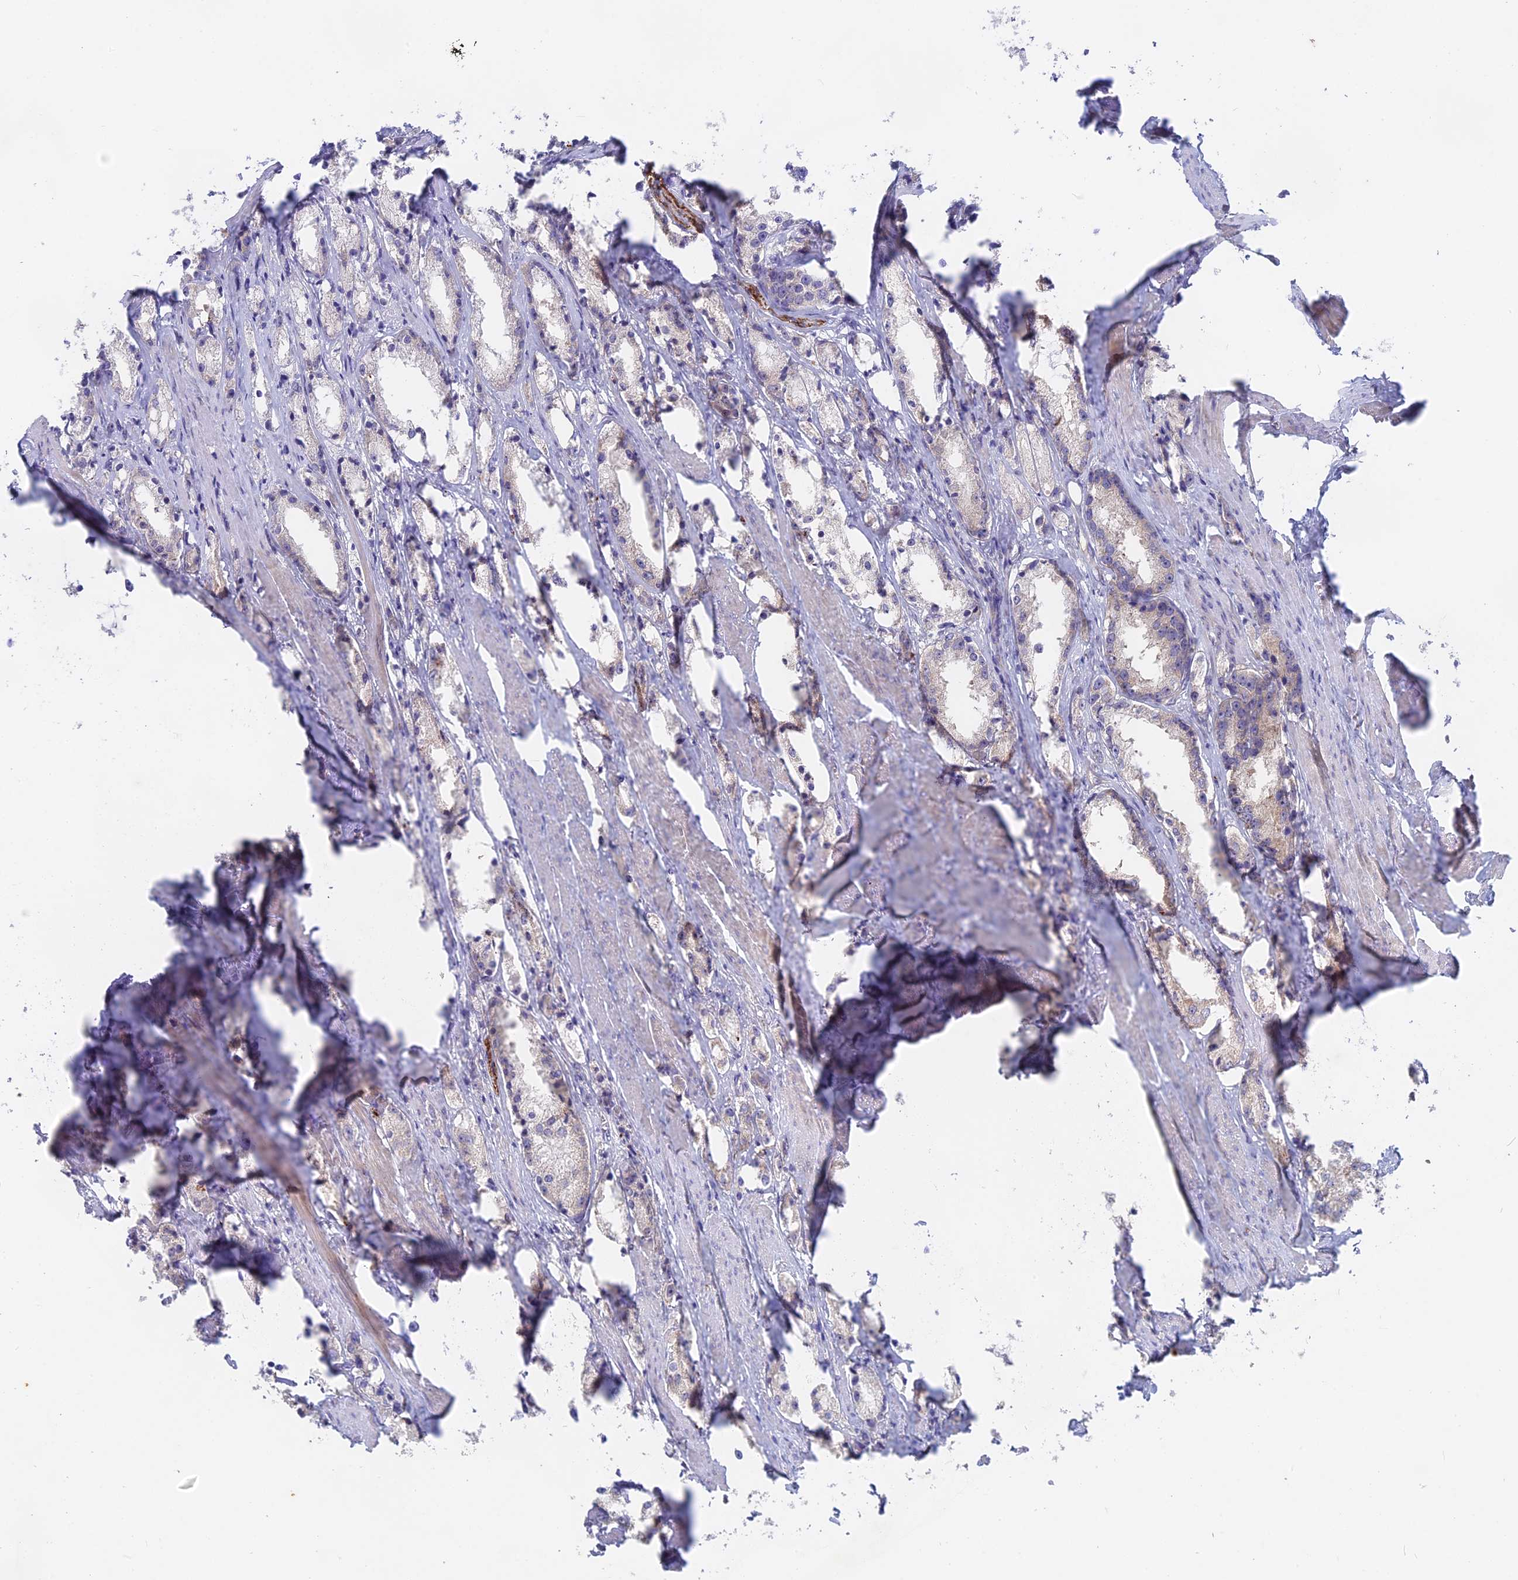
{"staining": {"intensity": "negative", "quantity": "none", "location": "none"}, "tissue": "prostate cancer", "cell_type": "Tumor cells", "image_type": "cancer", "snomed": [{"axis": "morphology", "description": "Adenocarcinoma, High grade"}, {"axis": "topography", "description": "Prostate"}], "caption": "An IHC micrograph of prostate cancer (adenocarcinoma (high-grade)) is shown. There is no staining in tumor cells of prostate cancer (adenocarcinoma (high-grade)).", "gene": "TENT4B", "patient": {"sex": "male", "age": 66}}